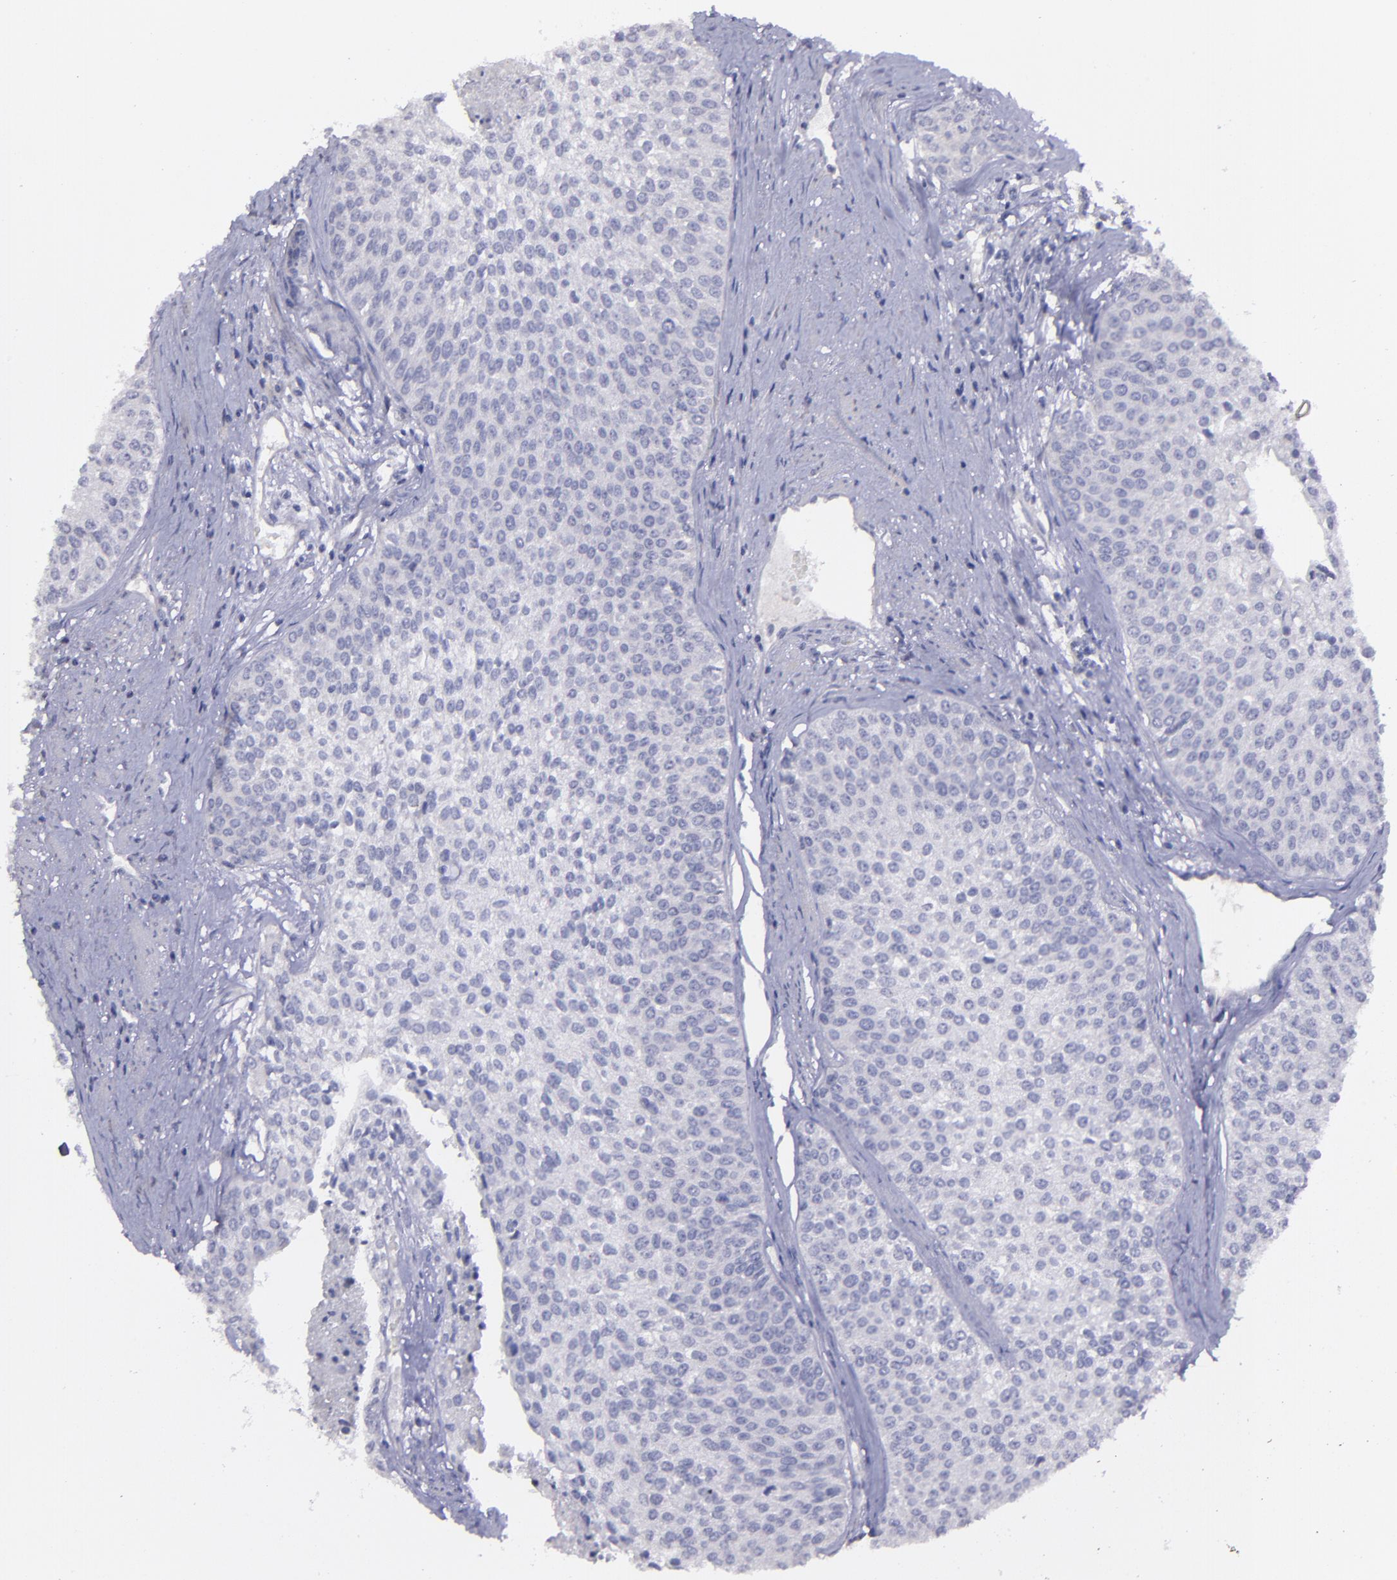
{"staining": {"intensity": "negative", "quantity": "none", "location": "none"}, "tissue": "urothelial cancer", "cell_type": "Tumor cells", "image_type": "cancer", "snomed": [{"axis": "morphology", "description": "Urothelial carcinoma, Low grade"}, {"axis": "topography", "description": "Urinary bladder"}], "caption": "DAB (3,3'-diaminobenzidine) immunohistochemical staining of human urothelial carcinoma (low-grade) demonstrates no significant staining in tumor cells. (Brightfield microscopy of DAB immunohistochemistry at high magnification).", "gene": "MASP1", "patient": {"sex": "female", "age": 73}}